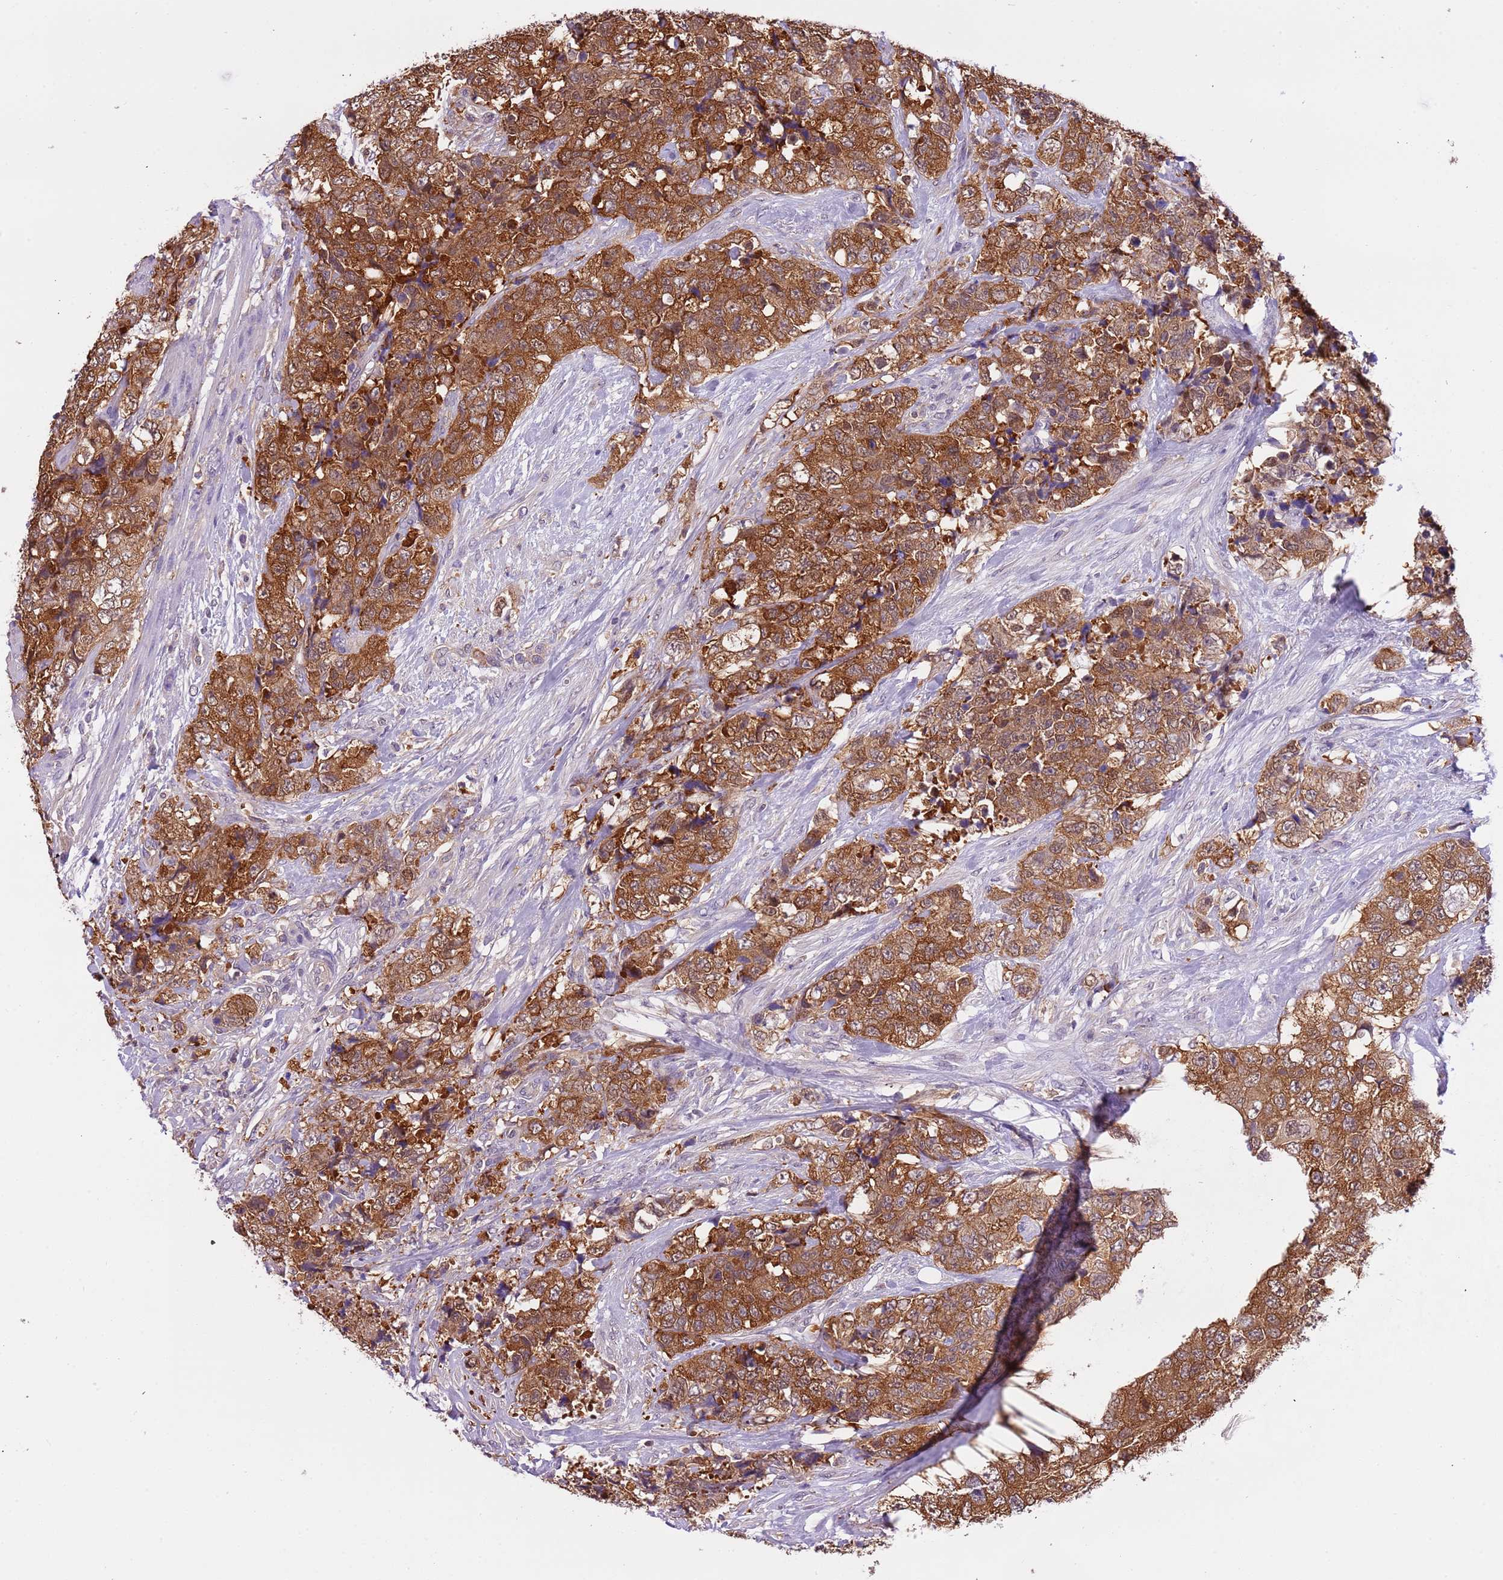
{"staining": {"intensity": "strong", "quantity": ">75%", "location": "cytoplasmic/membranous"}, "tissue": "urothelial cancer", "cell_type": "Tumor cells", "image_type": "cancer", "snomed": [{"axis": "morphology", "description": "Urothelial carcinoma, High grade"}, {"axis": "topography", "description": "Urinary bladder"}], "caption": "High-grade urothelial carcinoma stained with DAB immunohistochemistry reveals high levels of strong cytoplasmic/membranous staining in about >75% of tumor cells. Ihc stains the protein in brown and the nuclei are stained blue.", "gene": "STIP1", "patient": {"sex": "female", "age": 78}}